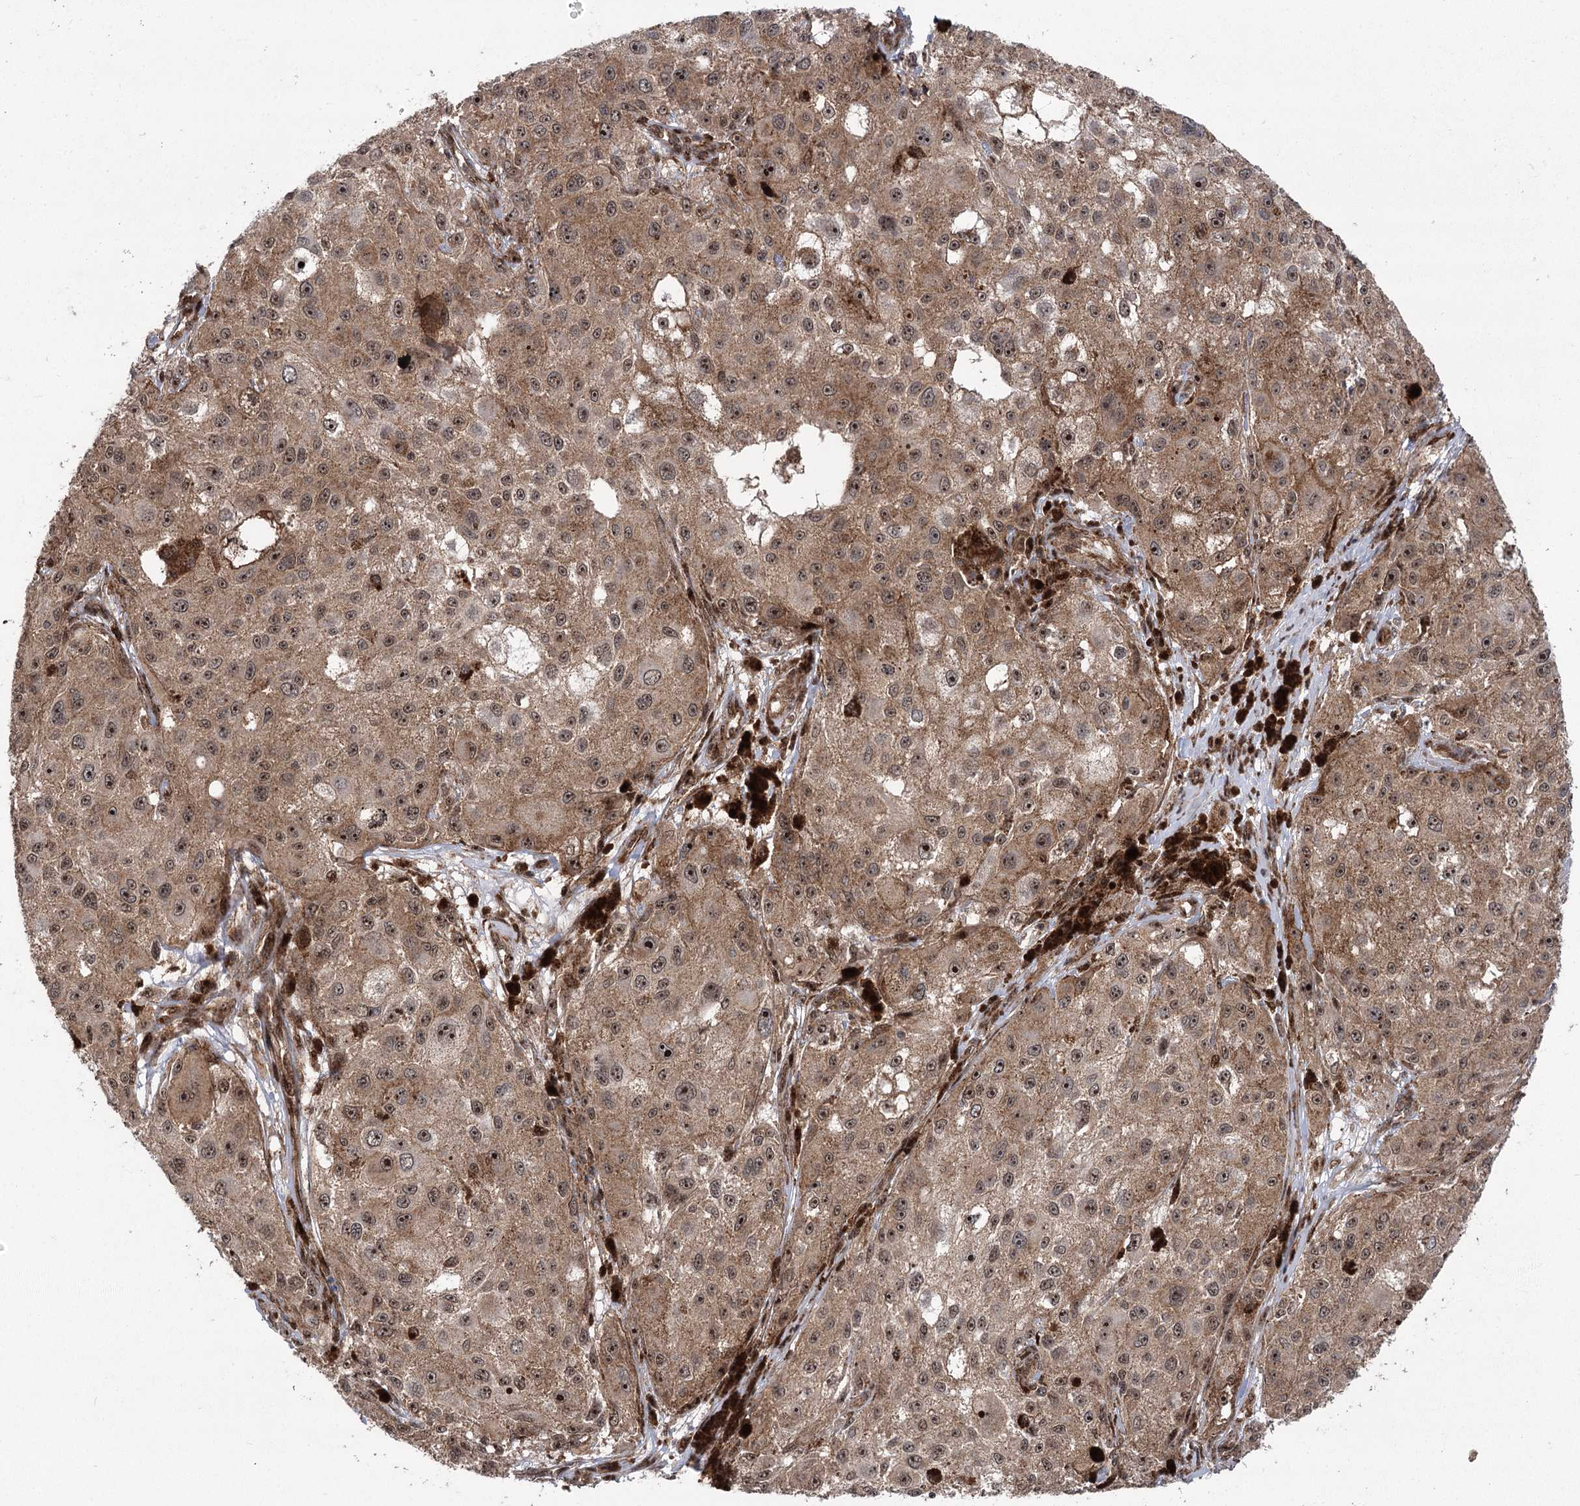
{"staining": {"intensity": "moderate", "quantity": ">75%", "location": "cytoplasmic/membranous,nuclear"}, "tissue": "melanoma", "cell_type": "Tumor cells", "image_type": "cancer", "snomed": [{"axis": "morphology", "description": "Necrosis, NOS"}, {"axis": "morphology", "description": "Malignant melanoma, NOS"}, {"axis": "topography", "description": "Skin"}], "caption": "Moderate cytoplasmic/membranous and nuclear protein staining is present in approximately >75% of tumor cells in melanoma.", "gene": "PARM1", "patient": {"sex": "female", "age": 87}}